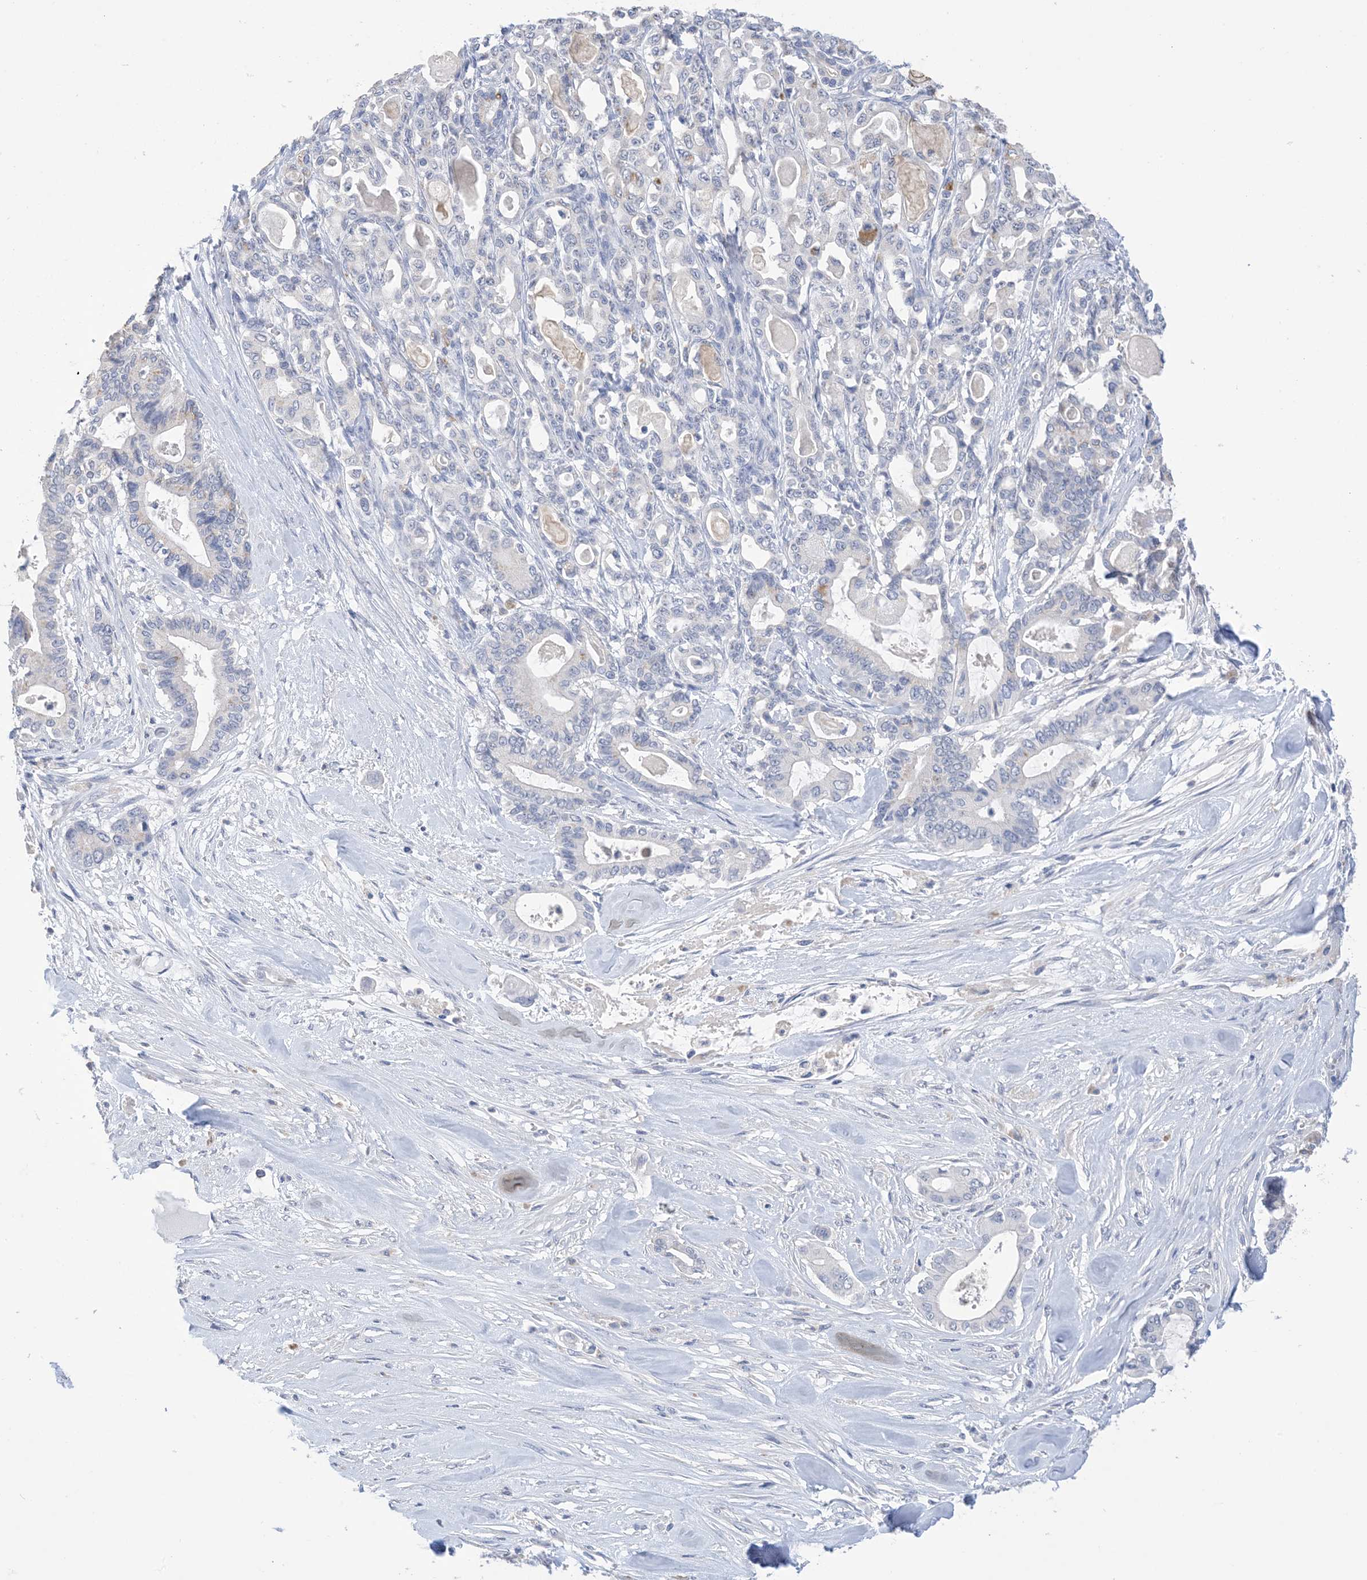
{"staining": {"intensity": "negative", "quantity": "none", "location": "none"}, "tissue": "pancreatic cancer", "cell_type": "Tumor cells", "image_type": "cancer", "snomed": [{"axis": "morphology", "description": "Adenocarcinoma, NOS"}, {"axis": "topography", "description": "Pancreas"}], "caption": "High magnification brightfield microscopy of pancreatic cancer (adenocarcinoma) stained with DAB (3,3'-diaminobenzidine) (brown) and counterstained with hematoxylin (blue): tumor cells show no significant staining. (Immunohistochemistry (ihc), brightfield microscopy, high magnification).", "gene": "DSC3", "patient": {"sex": "male", "age": 63}}